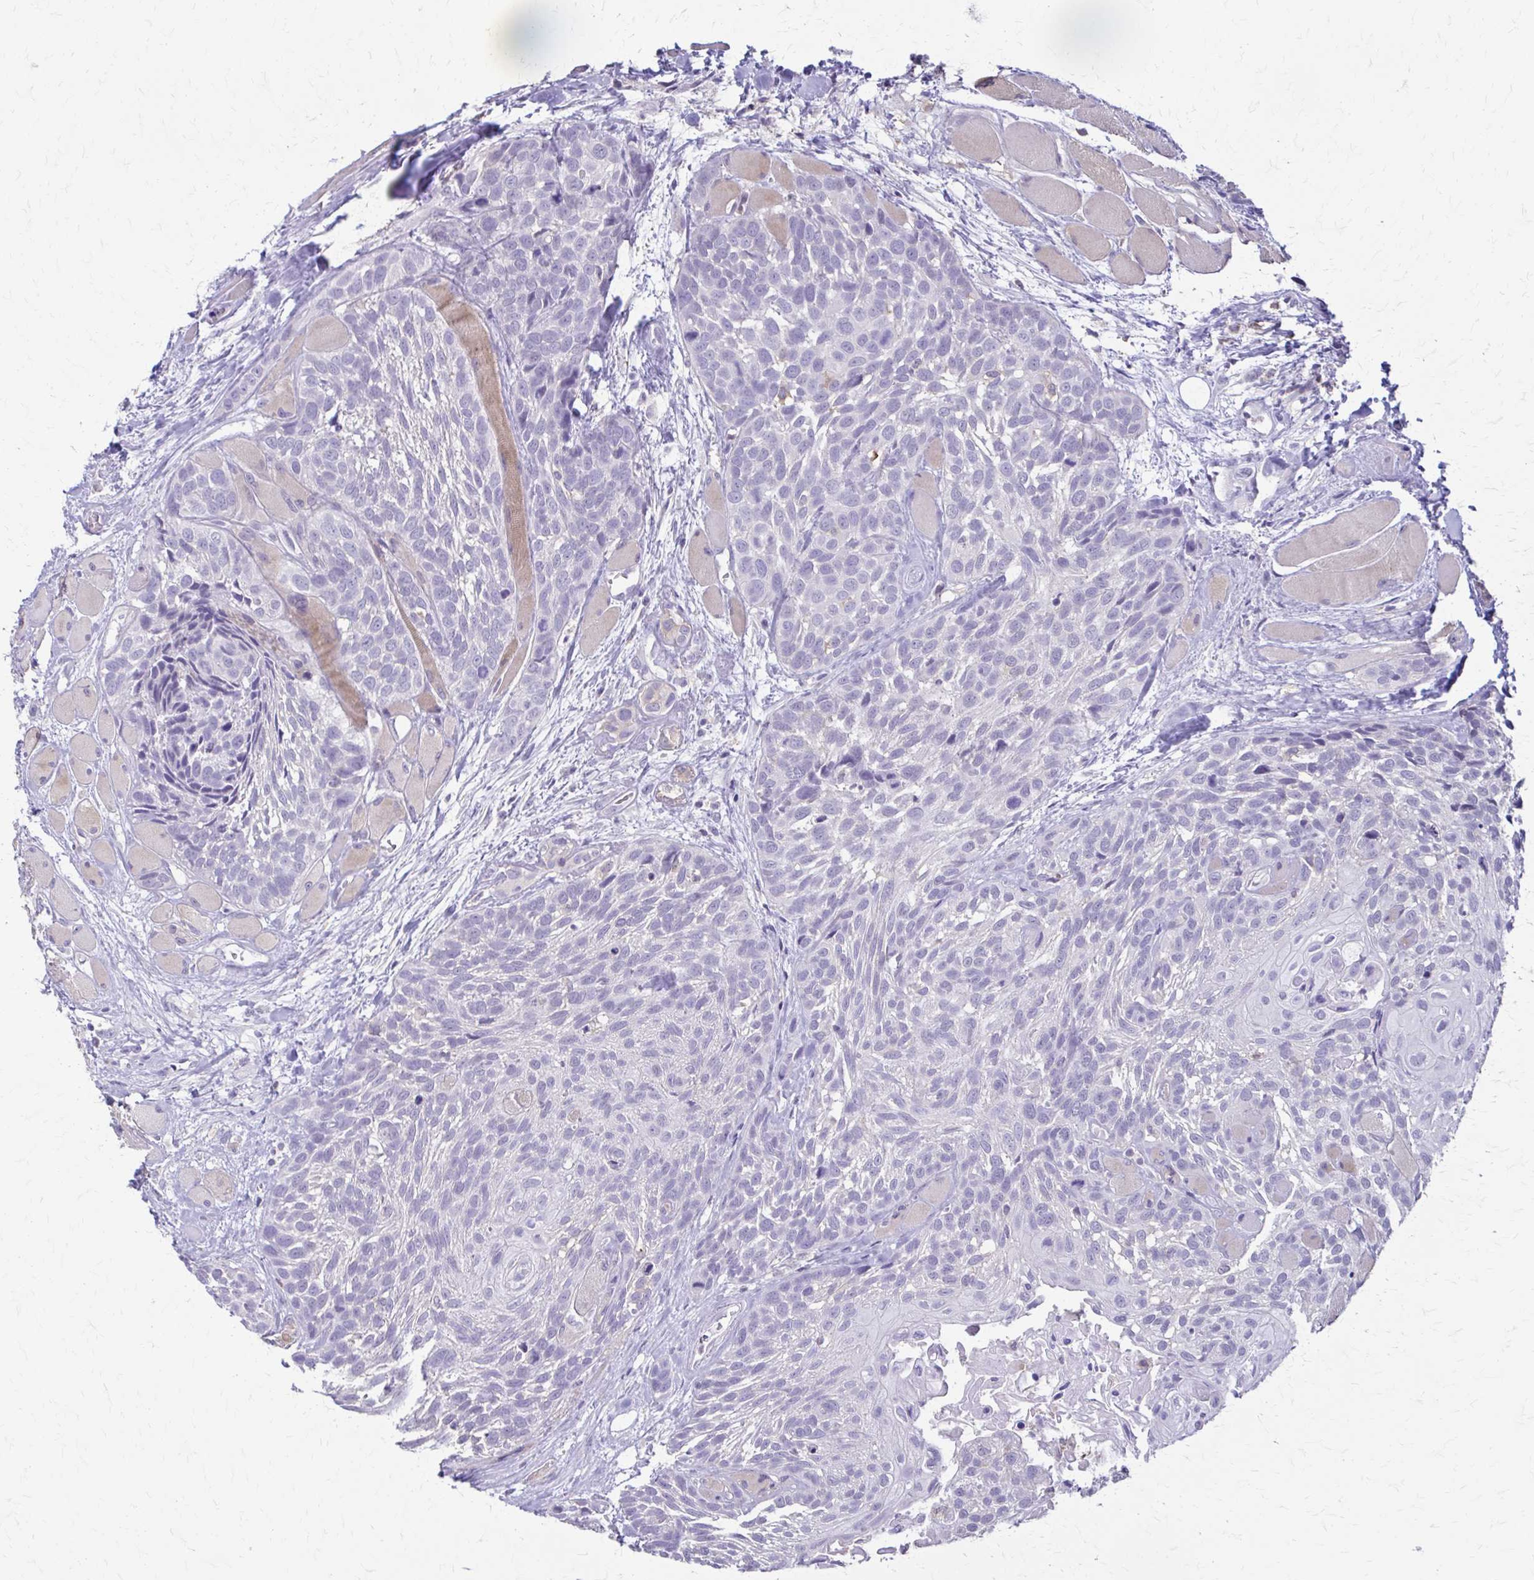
{"staining": {"intensity": "negative", "quantity": "none", "location": "none"}, "tissue": "head and neck cancer", "cell_type": "Tumor cells", "image_type": "cancer", "snomed": [{"axis": "morphology", "description": "Squamous cell carcinoma, NOS"}, {"axis": "topography", "description": "Head-Neck"}], "caption": "Immunohistochemistry histopathology image of squamous cell carcinoma (head and neck) stained for a protein (brown), which reveals no expression in tumor cells. (DAB IHC, high magnification).", "gene": "PIK3AP1", "patient": {"sex": "female", "age": 50}}